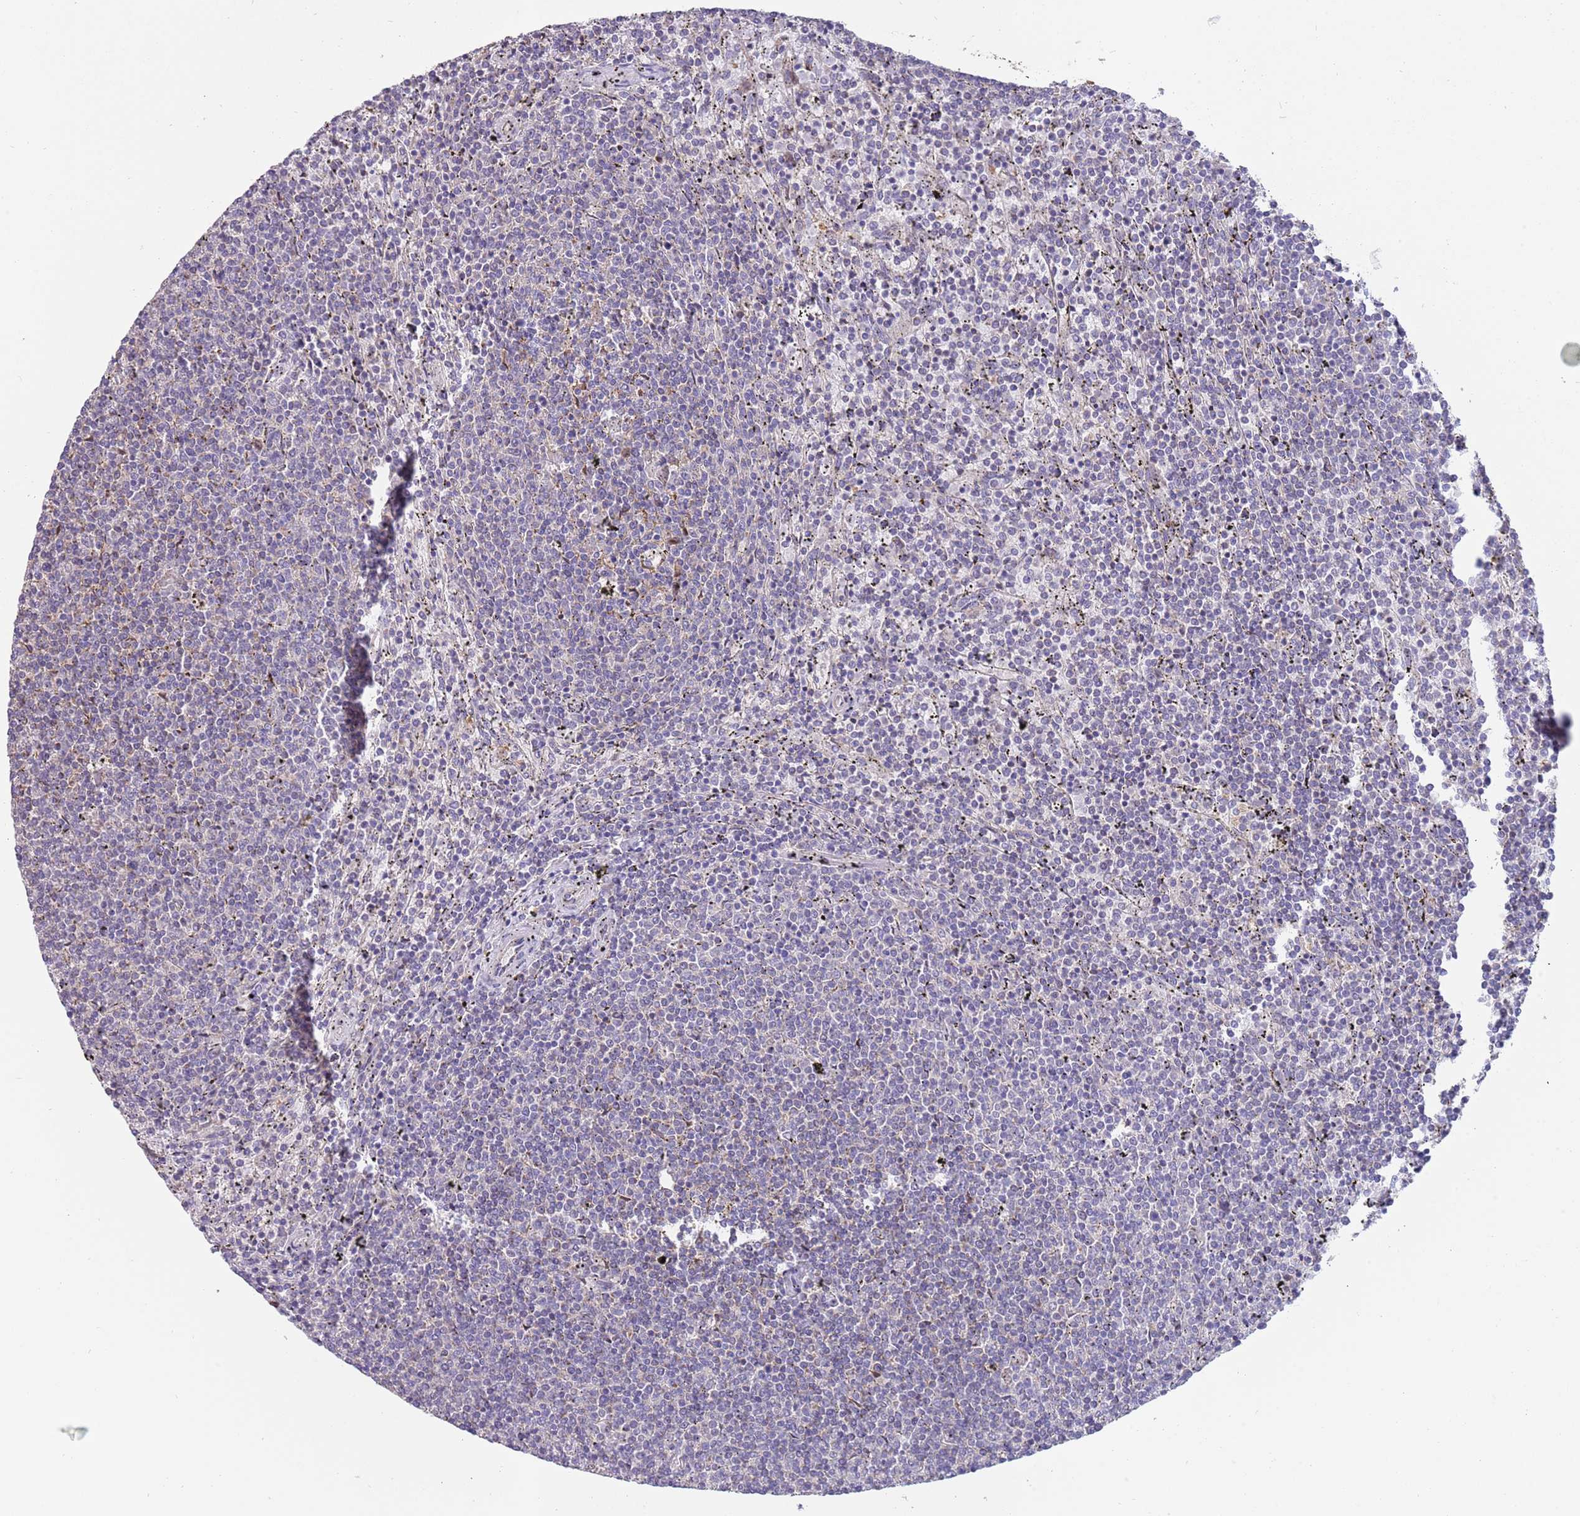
{"staining": {"intensity": "negative", "quantity": "none", "location": "none"}, "tissue": "lymphoma", "cell_type": "Tumor cells", "image_type": "cancer", "snomed": [{"axis": "morphology", "description": "Malignant lymphoma, non-Hodgkin's type, Low grade"}, {"axis": "topography", "description": "Spleen"}], "caption": "Immunohistochemical staining of lymphoma displays no significant positivity in tumor cells. The staining was performed using DAB (3,3'-diaminobenzidine) to visualize the protein expression in brown, while the nuclei were stained in blue with hematoxylin (Magnification: 20x).", "gene": "CABYR", "patient": {"sex": "female", "age": 50}}